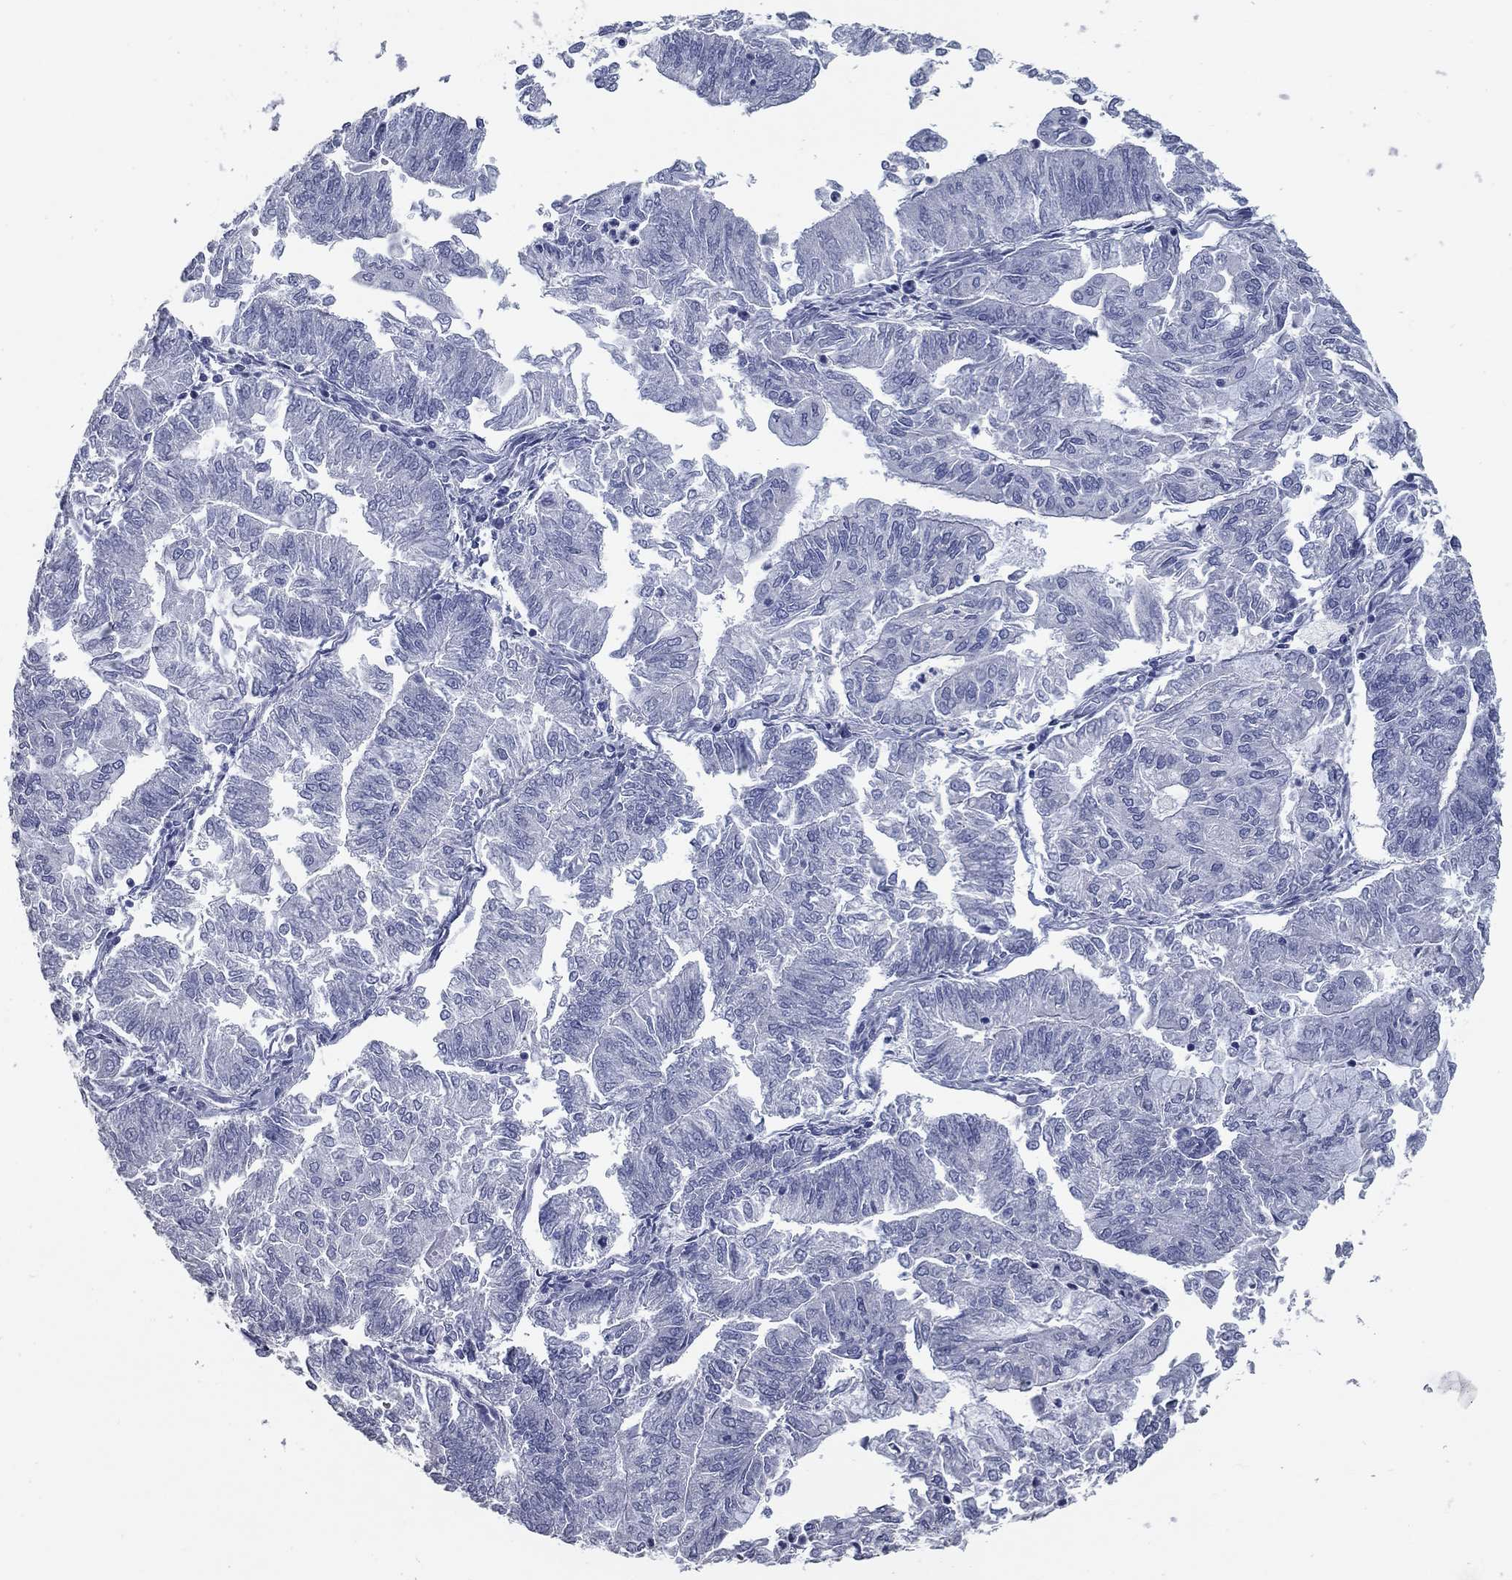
{"staining": {"intensity": "negative", "quantity": "none", "location": "none"}, "tissue": "endometrial cancer", "cell_type": "Tumor cells", "image_type": "cancer", "snomed": [{"axis": "morphology", "description": "Adenocarcinoma, NOS"}, {"axis": "topography", "description": "Endometrium"}], "caption": "DAB (3,3'-diaminobenzidine) immunohistochemical staining of human endometrial cancer (adenocarcinoma) shows no significant positivity in tumor cells. The staining is performed using DAB (3,3'-diaminobenzidine) brown chromogen with nuclei counter-stained in using hematoxylin.", "gene": "TAC1", "patient": {"sex": "female", "age": 59}}